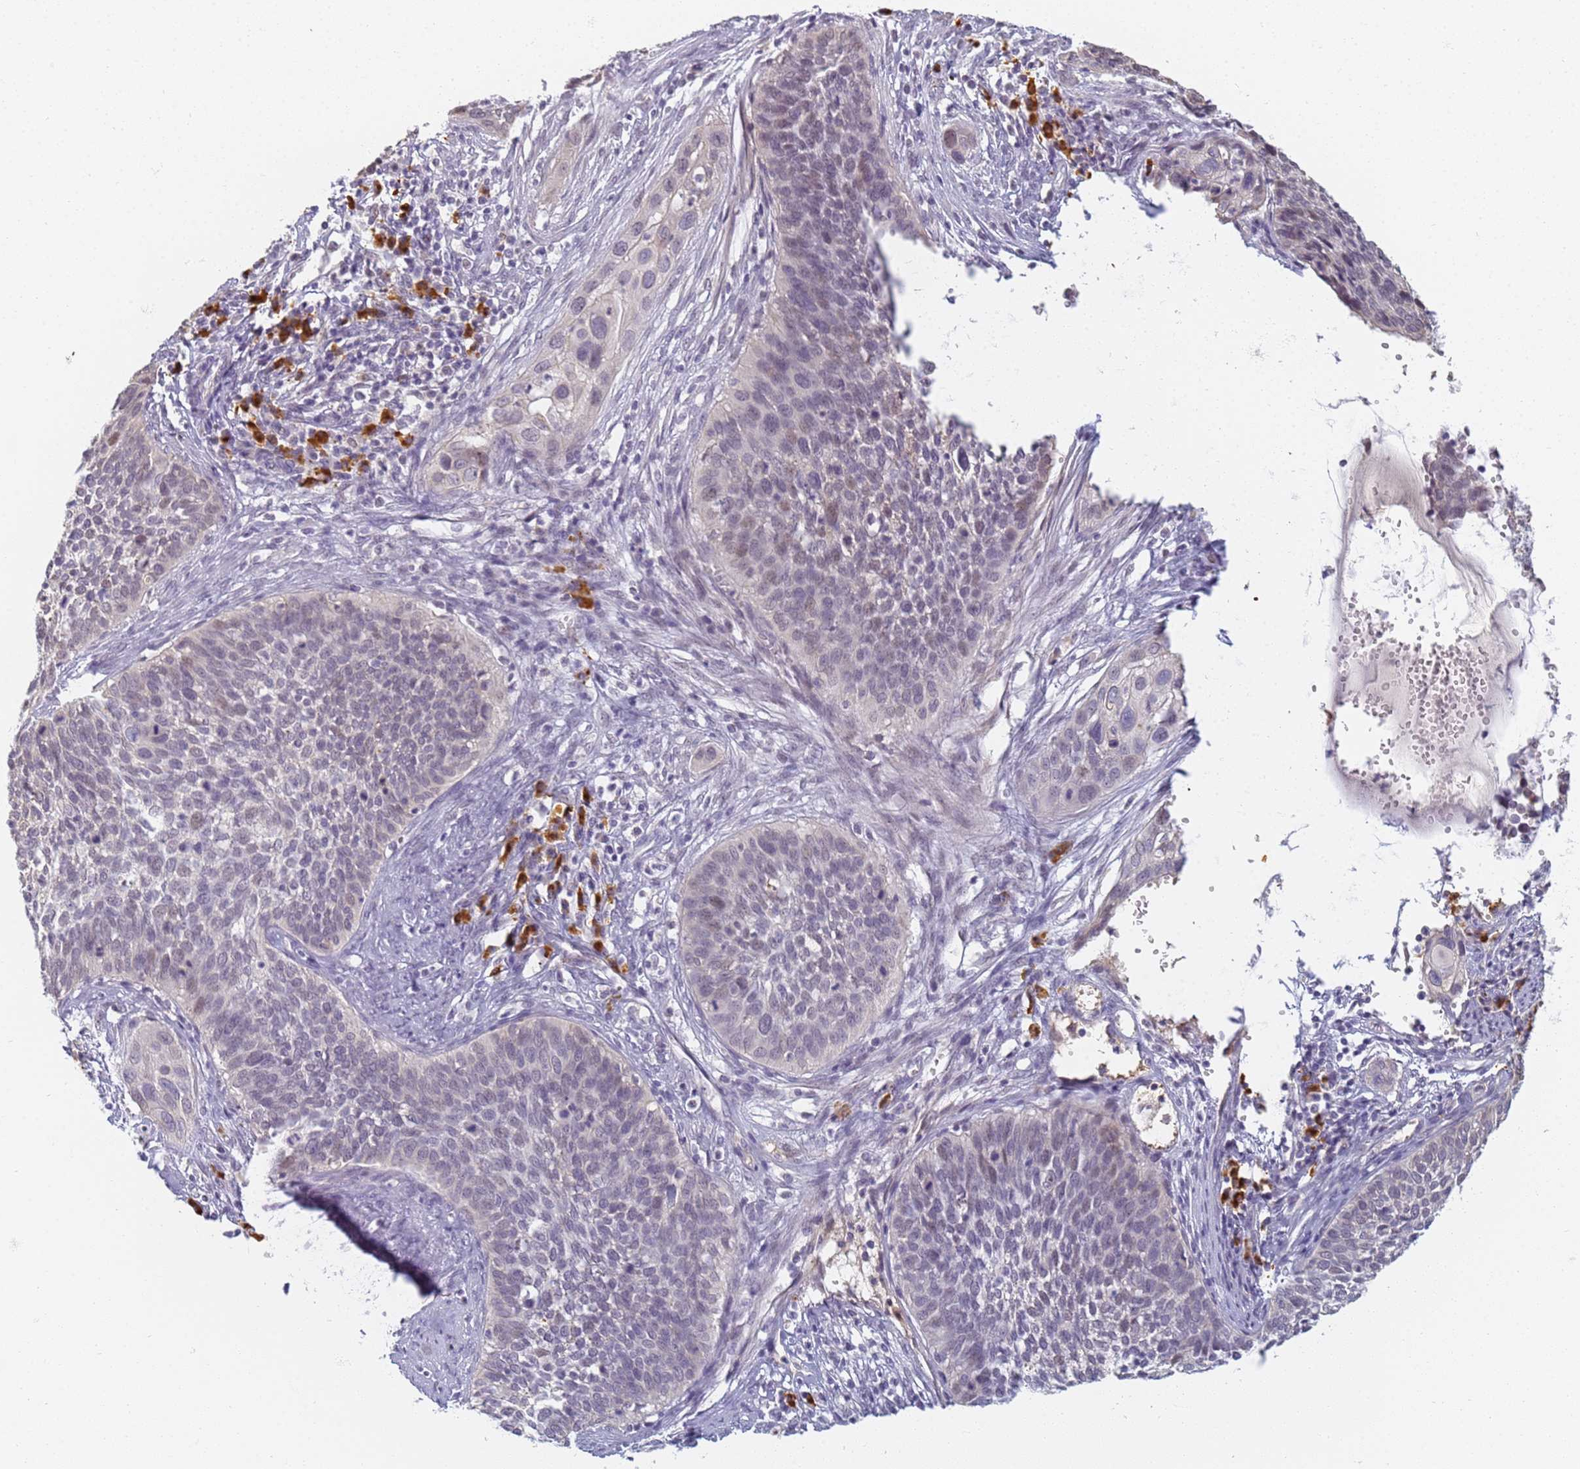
{"staining": {"intensity": "negative", "quantity": "none", "location": "none"}, "tissue": "cervical cancer", "cell_type": "Tumor cells", "image_type": "cancer", "snomed": [{"axis": "morphology", "description": "Squamous cell carcinoma, NOS"}, {"axis": "topography", "description": "Cervix"}], "caption": "The photomicrograph exhibits no staining of tumor cells in squamous cell carcinoma (cervical).", "gene": "SLC38A9", "patient": {"sex": "female", "age": 34}}